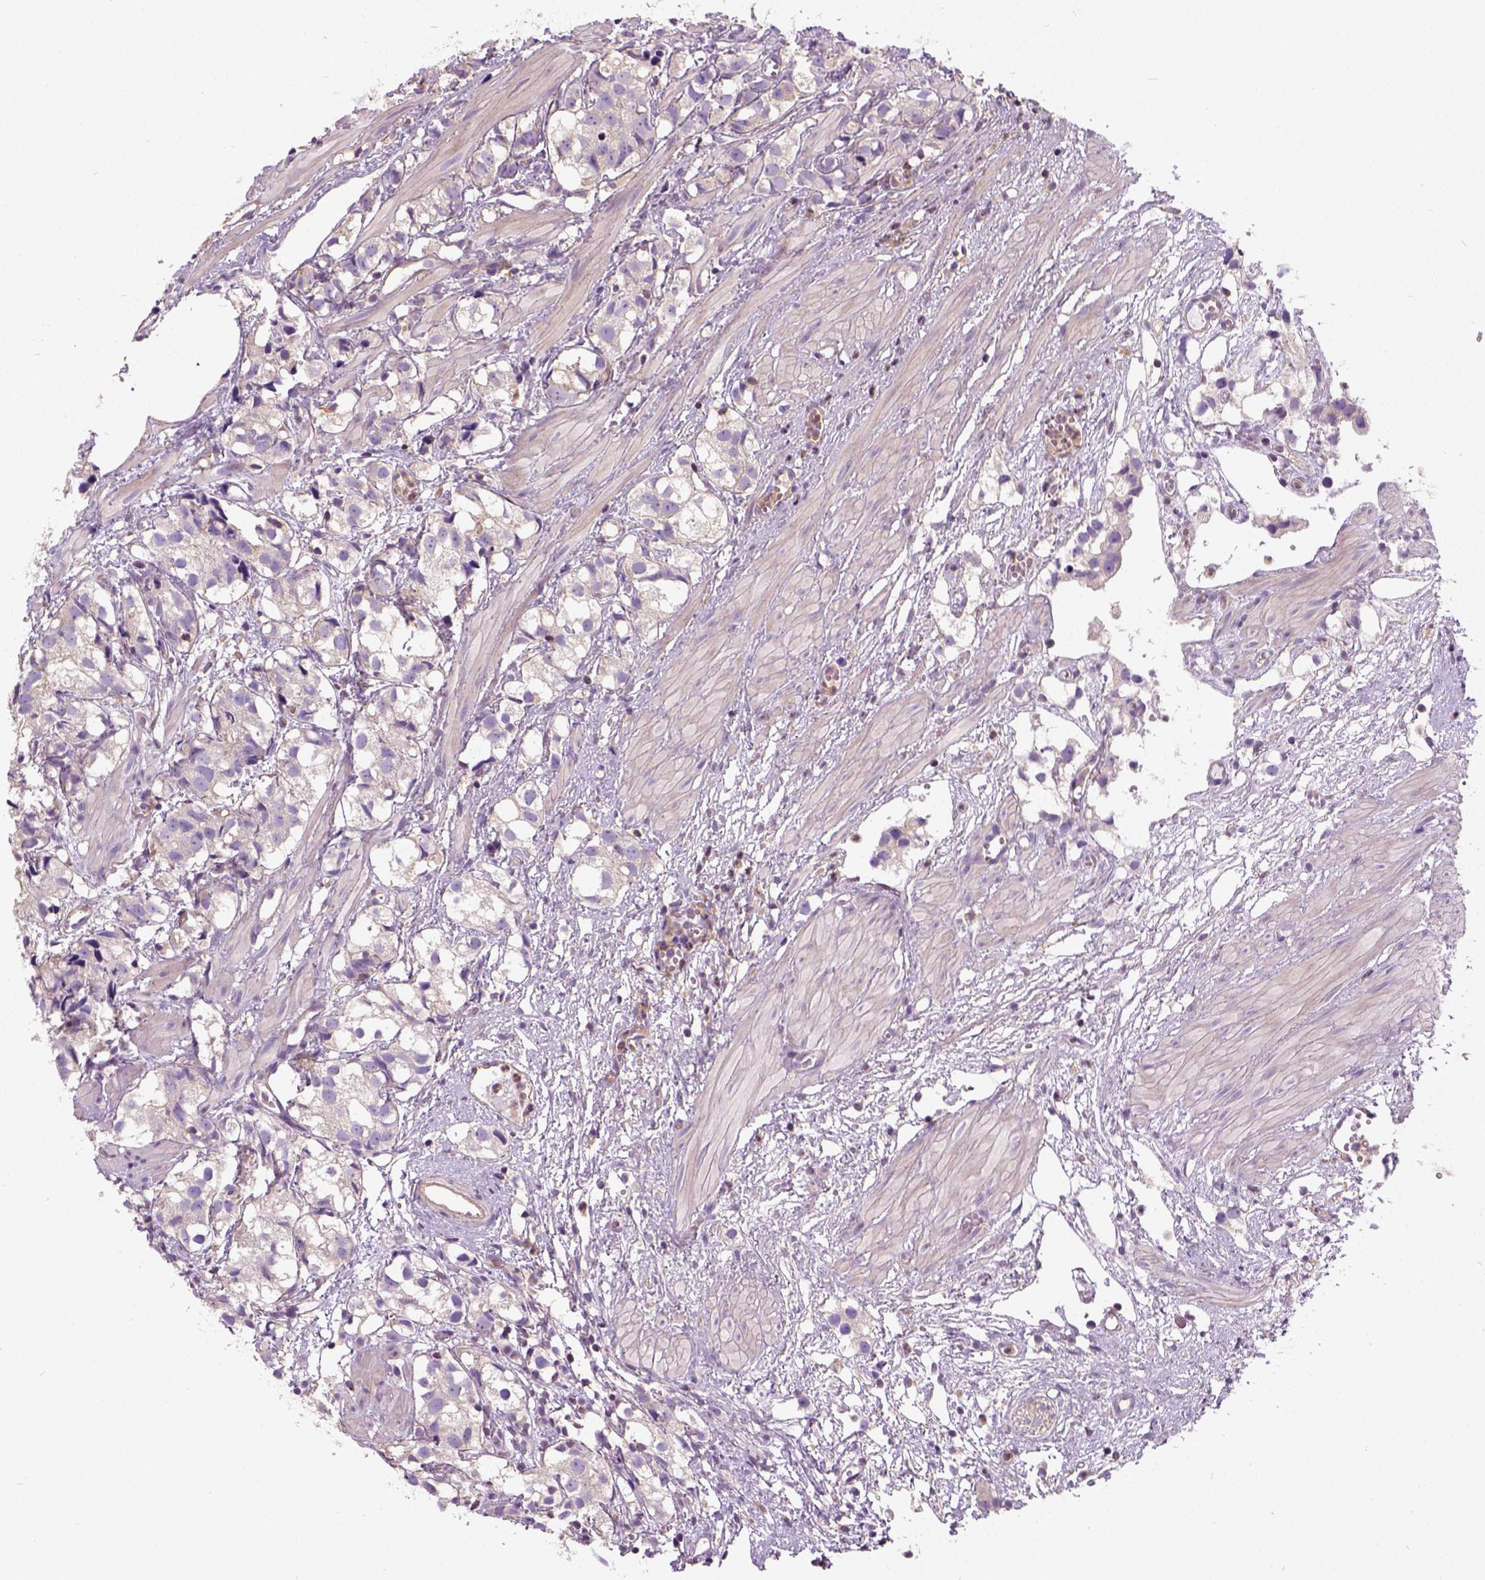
{"staining": {"intensity": "weak", "quantity": ">75%", "location": "cytoplasmic/membranous"}, "tissue": "prostate cancer", "cell_type": "Tumor cells", "image_type": "cancer", "snomed": [{"axis": "morphology", "description": "Adenocarcinoma, High grade"}, {"axis": "topography", "description": "Prostate"}], "caption": "Approximately >75% of tumor cells in human prostate cancer show weak cytoplasmic/membranous protein staining as visualized by brown immunohistochemical staining.", "gene": "CRACR2A", "patient": {"sex": "male", "age": 68}}